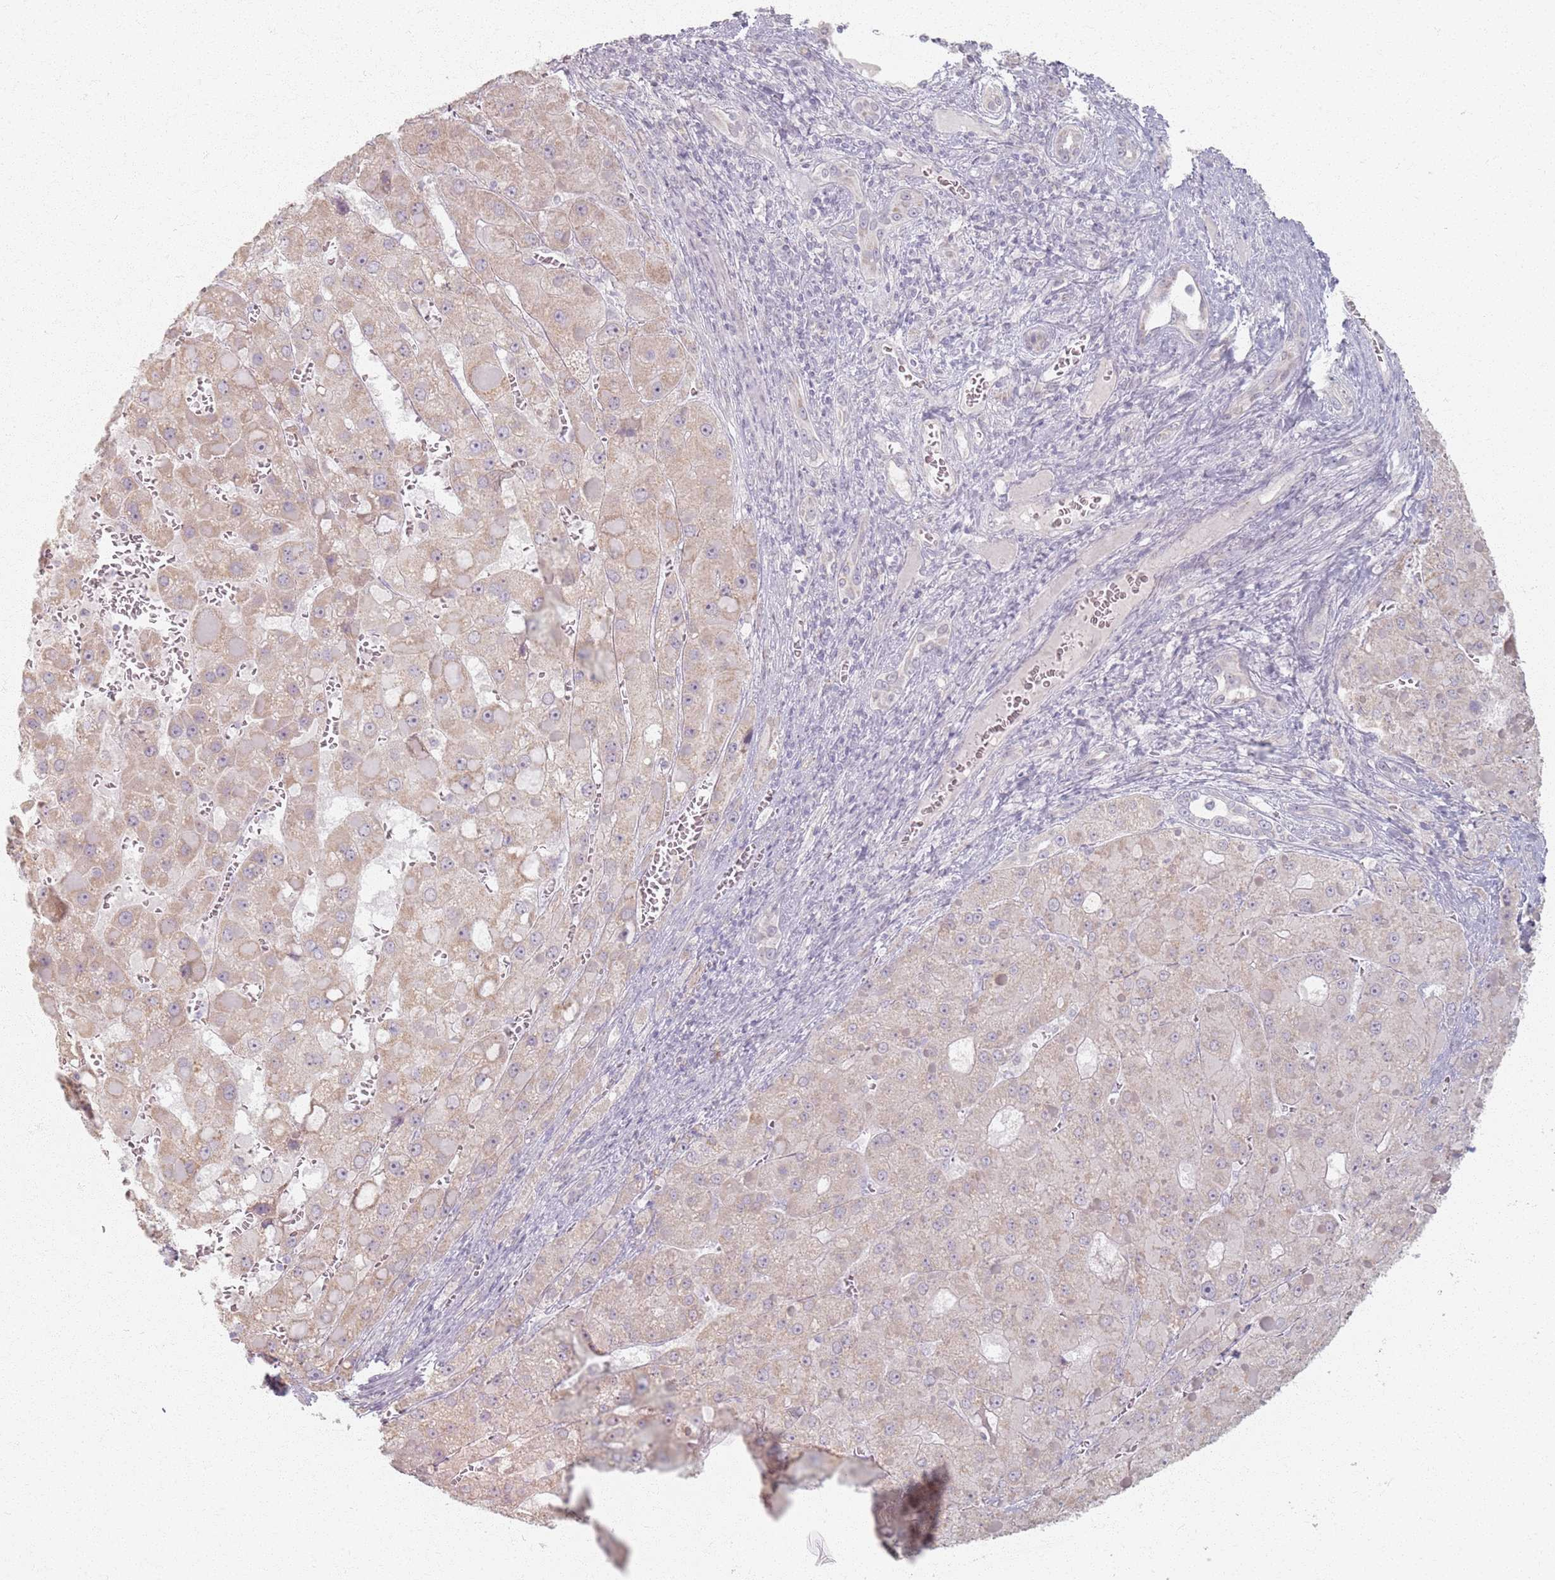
{"staining": {"intensity": "weak", "quantity": ">75%", "location": "cytoplasmic/membranous"}, "tissue": "liver cancer", "cell_type": "Tumor cells", "image_type": "cancer", "snomed": [{"axis": "morphology", "description": "Carcinoma, Hepatocellular, NOS"}, {"axis": "topography", "description": "Liver"}], "caption": "Tumor cells exhibit low levels of weak cytoplasmic/membranous positivity in approximately >75% of cells in hepatocellular carcinoma (liver). The staining was performed using DAB (3,3'-diaminobenzidine), with brown indicating positive protein expression. Nuclei are stained blue with hematoxylin.", "gene": "PKD2L2", "patient": {"sex": "female", "age": 73}}